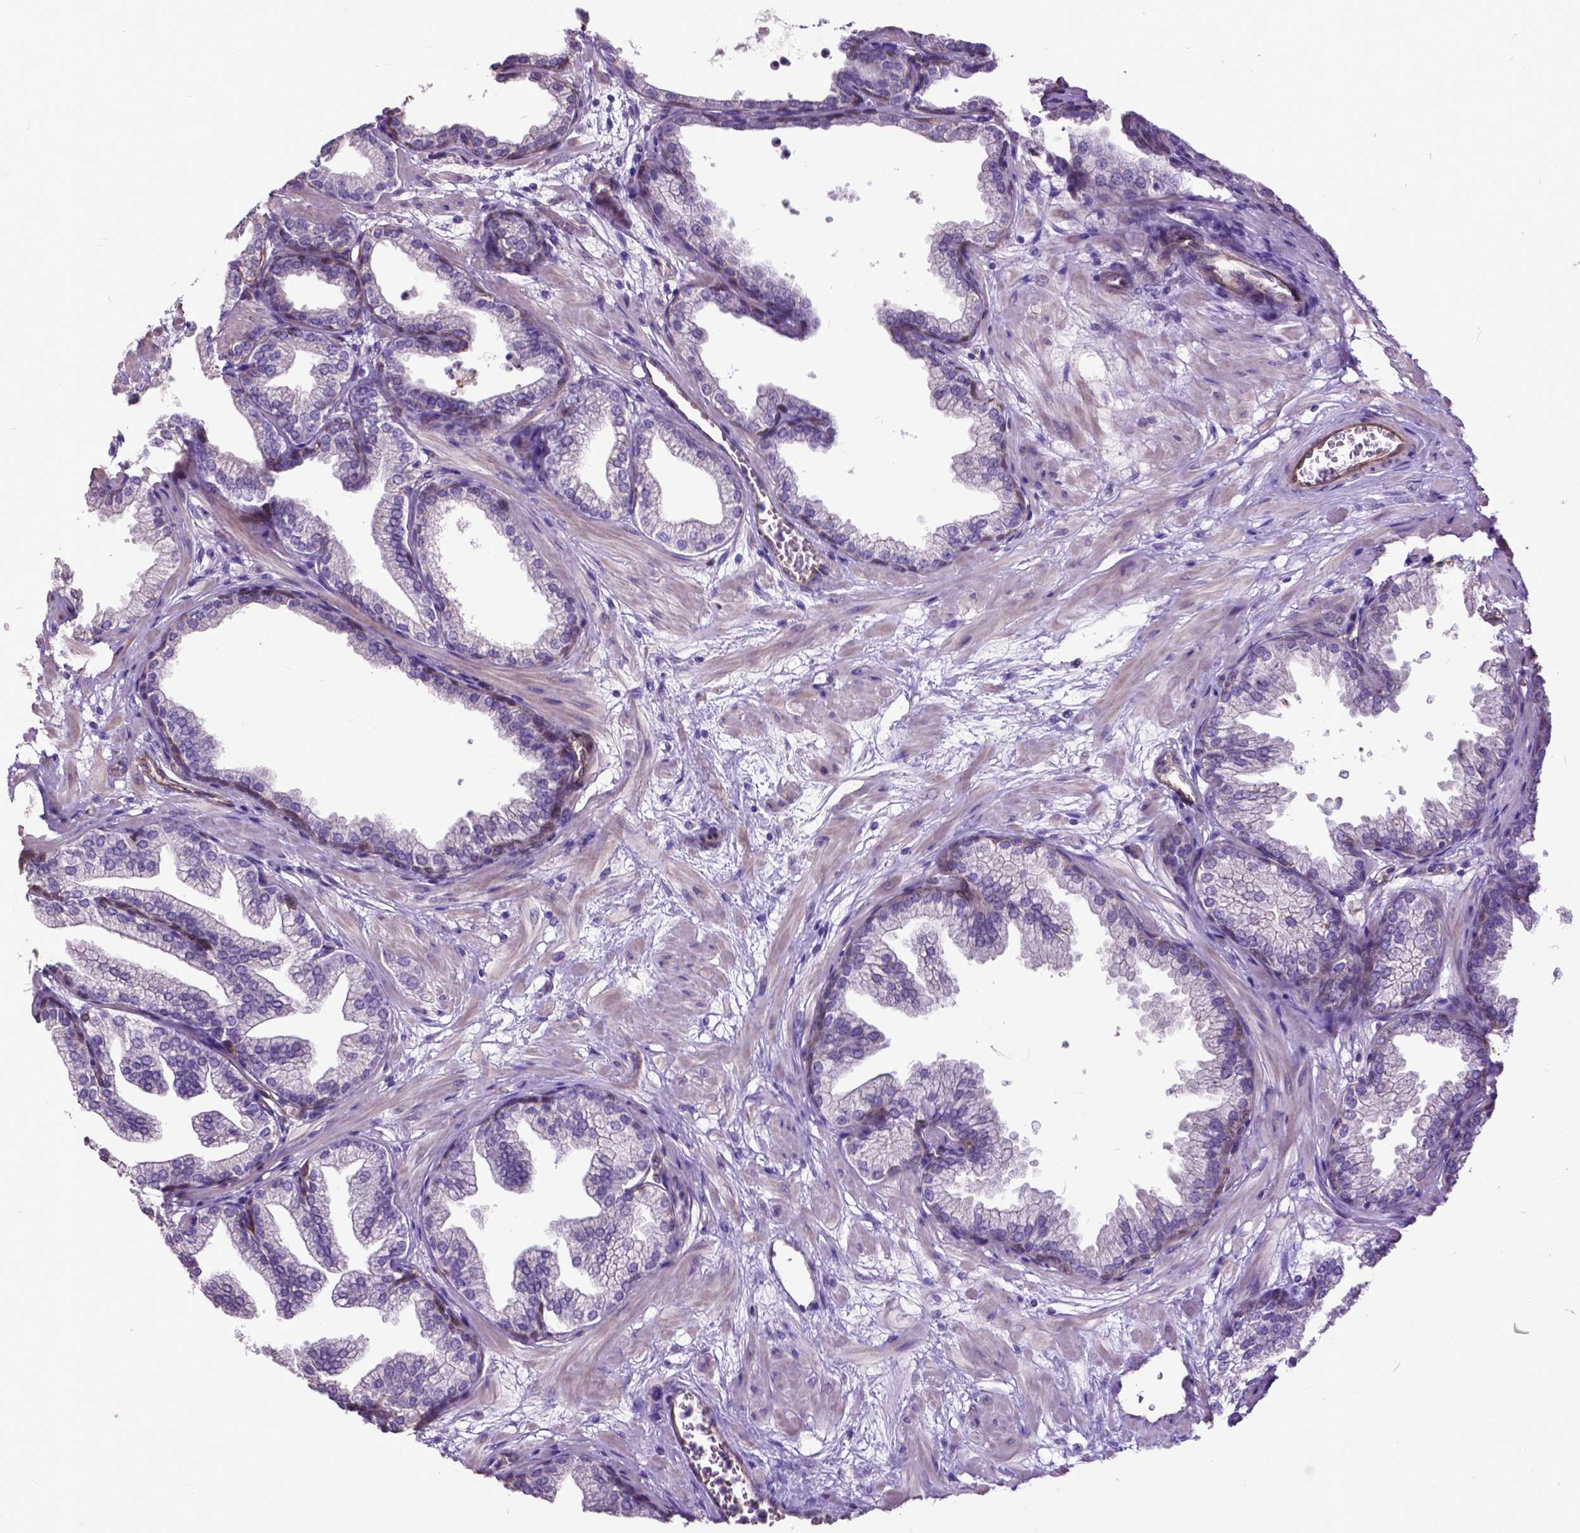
{"staining": {"intensity": "moderate", "quantity": "<25%", "location": "cytoplasmic/membranous"}, "tissue": "prostate", "cell_type": "Glandular cells", "image_type": "normal", "snomed": [{"axis": "morphology", "description": "Normal tissue, NOS"}, {"axis": "topography", "description": "Prostate"}], "caption": "Protein expression analysis of unremarkable prostate exhibits moderate cytoplasmic/membranous staining in approximately <25% of glandular cells.", "gene": "PDLIM1", "patient": {"sex": "male", "age": 37}}